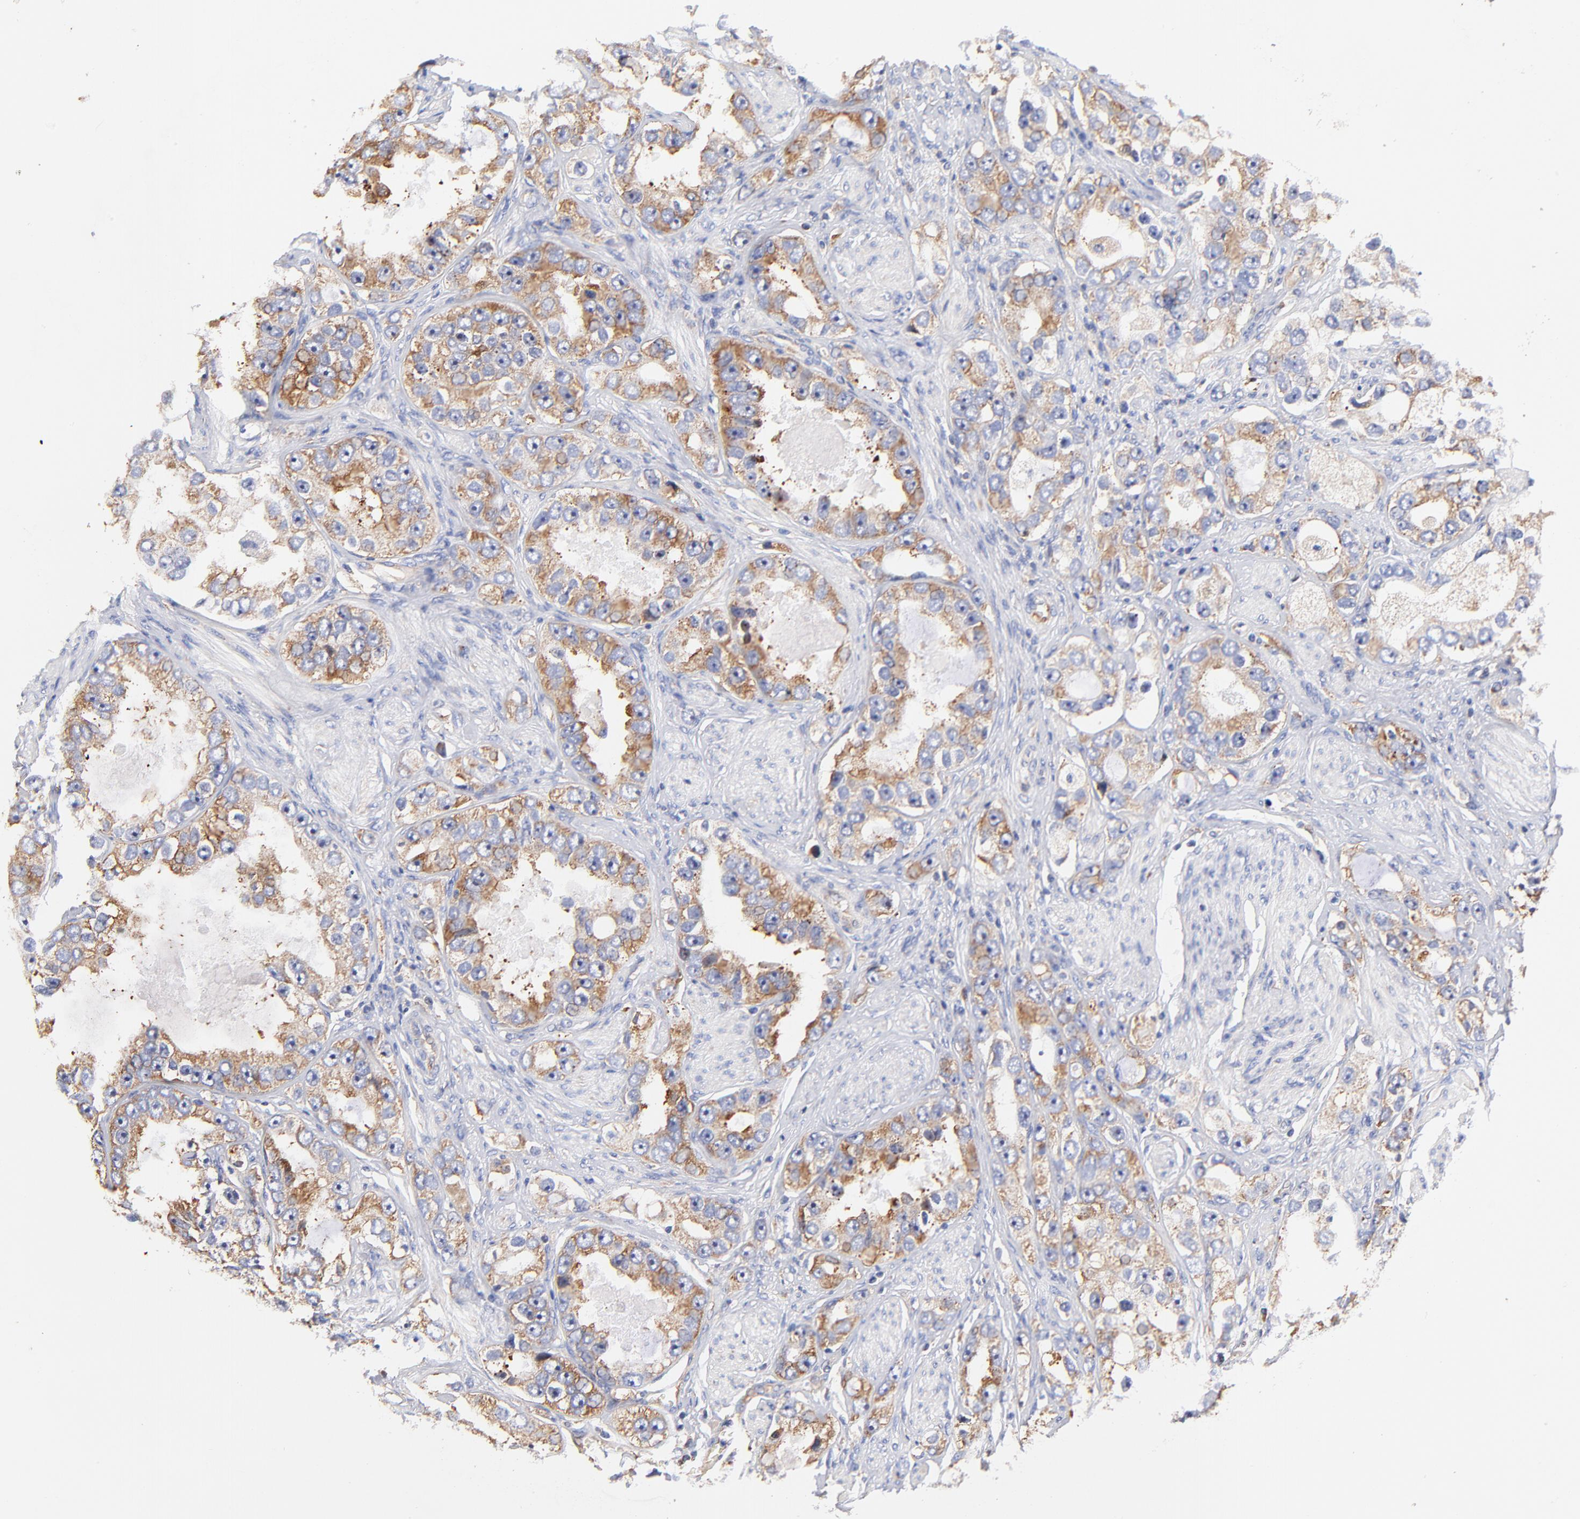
{"staining": {"intensity": "moderate", "quantity": ">75%", "location": "cytoplasmic/membranous"}, "tissue": "prostate cancer", "cell_type": "Tumor cells", "image_type": "cancer", "snomed": [{"axis": "morphology", "description": "Adenocarcinoma, High grade"}, {"axis": "topography", "description": "Prostate"}], "caption": "Brown immunohistochemical staining in prostate adenocarcinoma (high-grade) demonstrates moderate cytoplasmic/membranous expression in approximately >75% of tumor cells. (Stains: DAB (3,3'-diaminobenzidine) in brown, nuclei in blue, Microscopy: brightfield microscopy at high magnification).", "gene": "RPL27", "patient": {"sex": "male", "age": 63}}